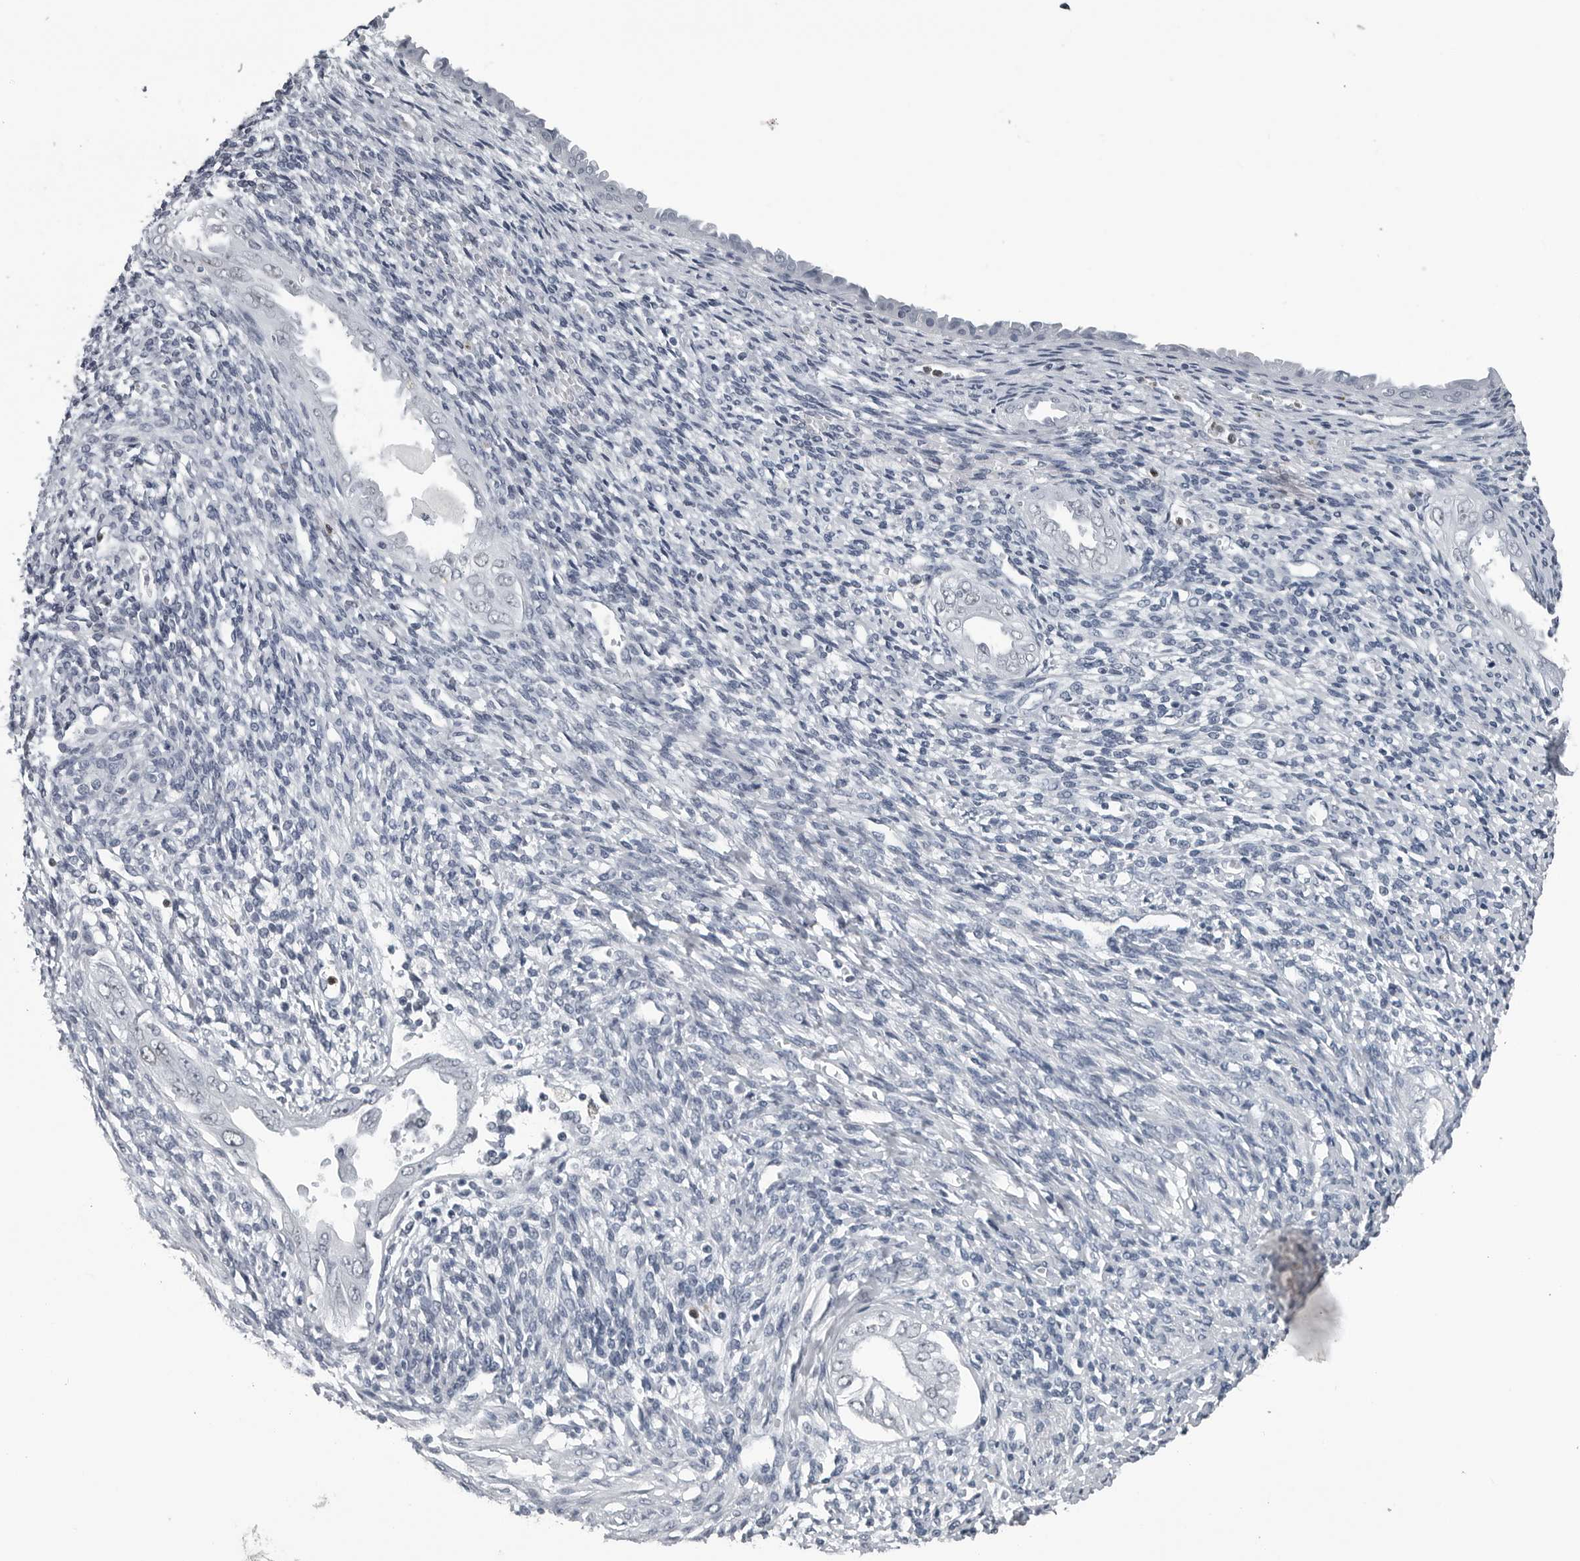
{"staining": {"intensity": "negative", "quantity": "none", "location": "none"}, "tissue": "endometrium", "cell_type": "Cells in endometrial stroma", "image_type": "normal", "snomed": [{"axis": "morphology", "description": "Normal tissue, NOS"}, {"axis": "topography", "description": "Endometrium"}], "caption": "Histopathology image shows no significant protein expression in cells in endometrial stroma of normal endometrium.", "gene": "AKR1A1", "patient": {"sex": "female", "age": 66}}